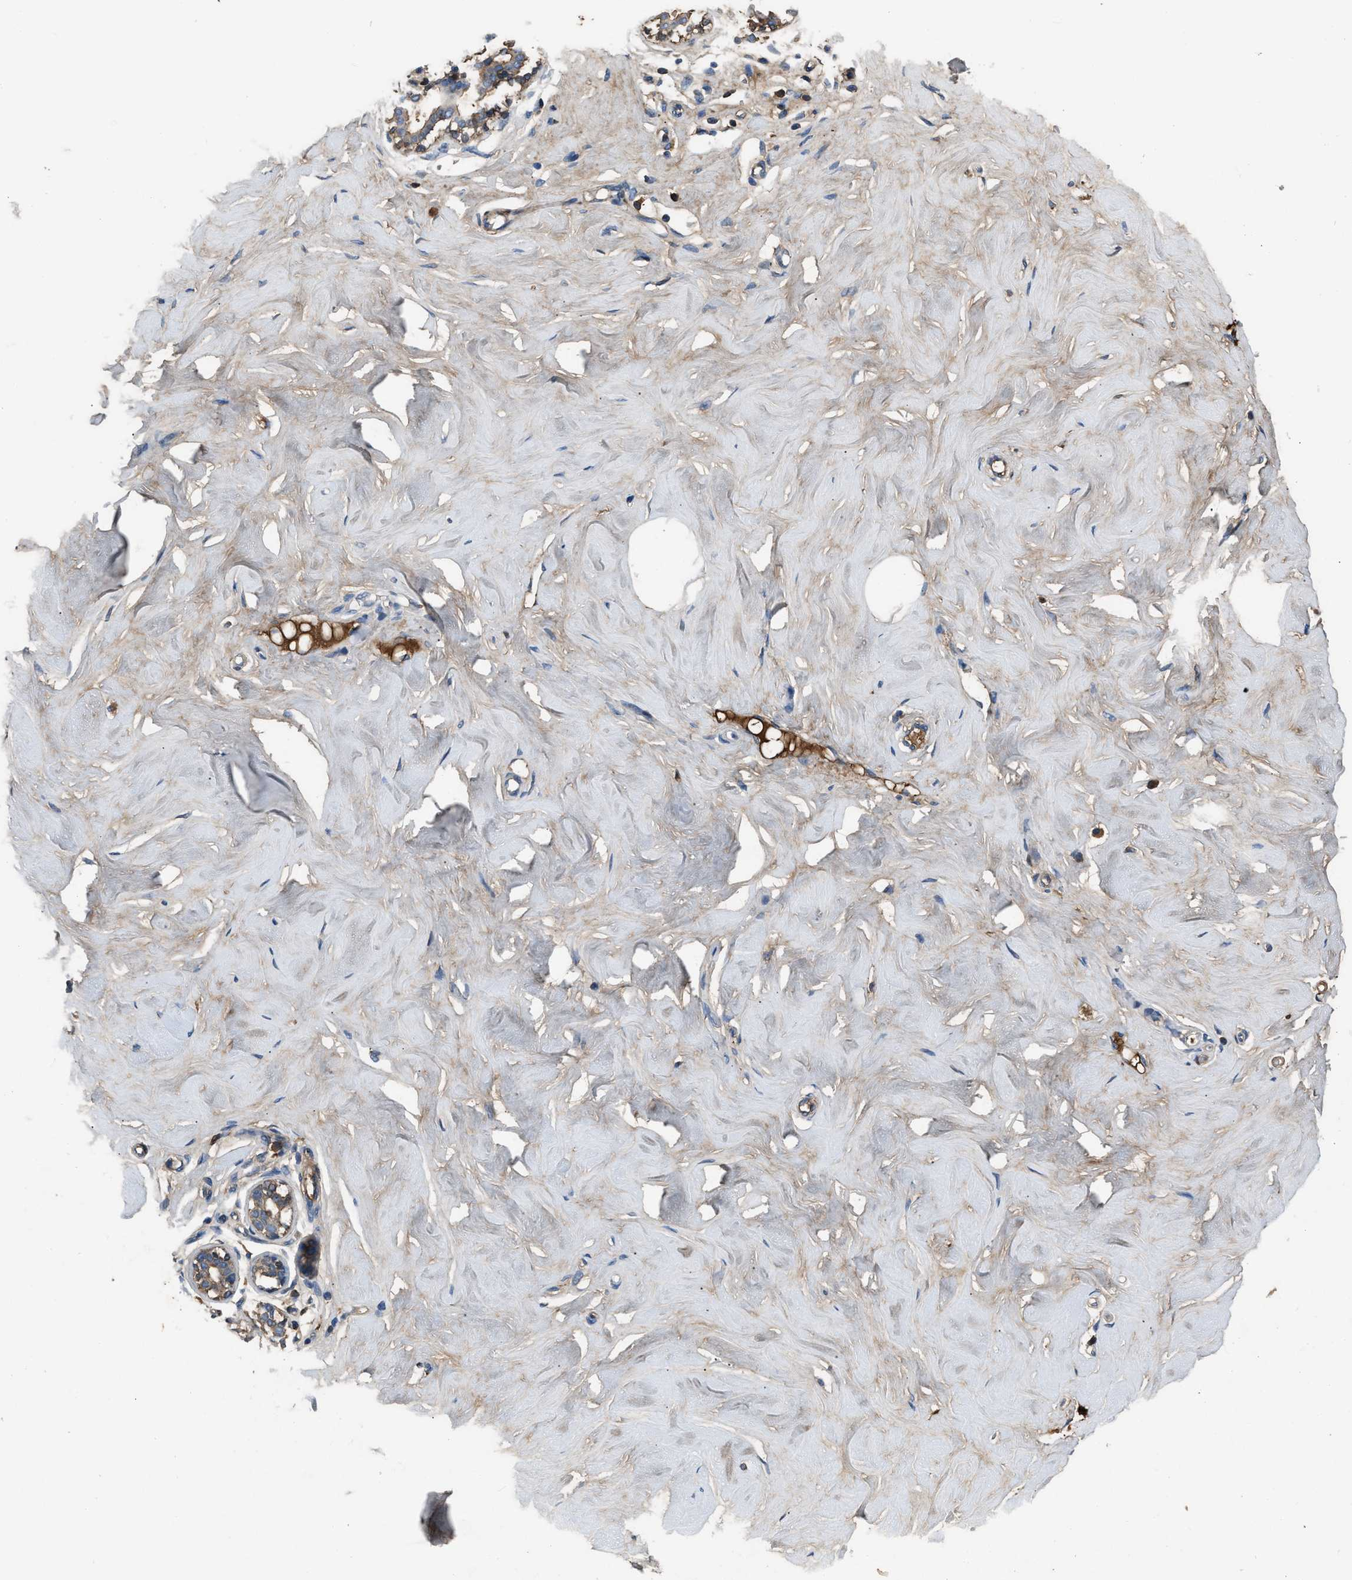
{"staining": {"intensity": "moderate", "quantity": ">75%", "location": "cytoplasmic/membranous"}, "tissue": "breast", "cell_type": "Glandular cells", "image_type": "normal", "snomed": [{"axis": "morphology", "description": "Normal tissue, NOS"}, {"axis": "topography", "description": "Breast"}], "caption": "Glandular cells display medium levels of moderate cytoplasmic/membranous staining in about >75% of cells in normal human breast. (DAB IHC, brown staining for protein, blue staining for nuclei).", "gene": "STC1", "patient": {"sex": "female", "age": 23}}